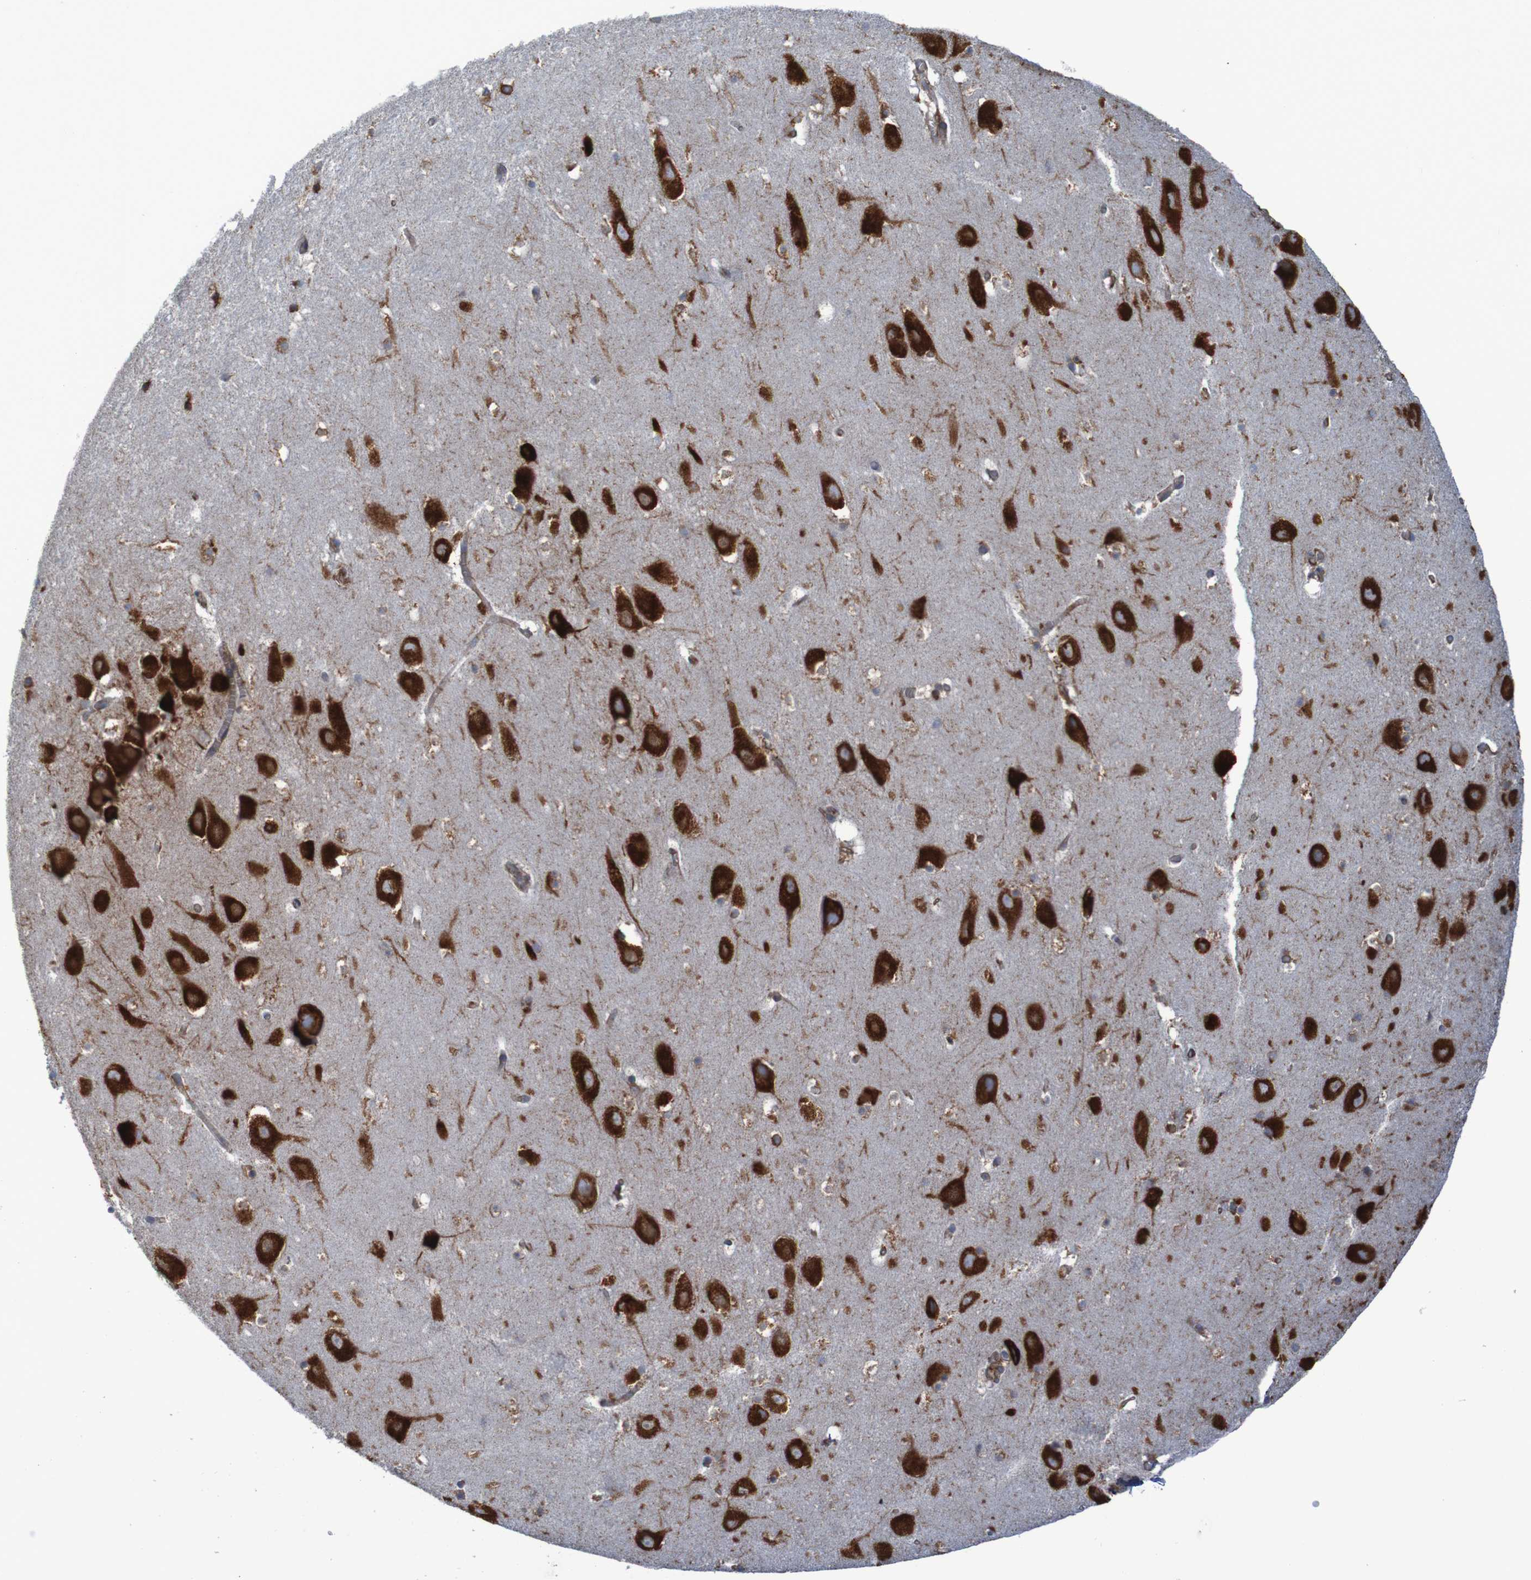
{"staining": {"intensity": "moderate", "quantity": ">75%", "location": "cytoplasmic/membranous"}, "tissue": "hippocampus", "cell_type": "Glial cells", "image_type": "normal", "snomed": [{"axis": "morphology", "description": "Normal tissue, NOS"}, {"axis": "topography", "description": "Hippocampus"}], "caption": "Glial cells reveal medium levels of moderate cytoplasmic/membranous positivity in approximately >75% of cells in normal hippocampus.", "gene": "RPL10", "patient": {"sex": "male", "age": 45}}